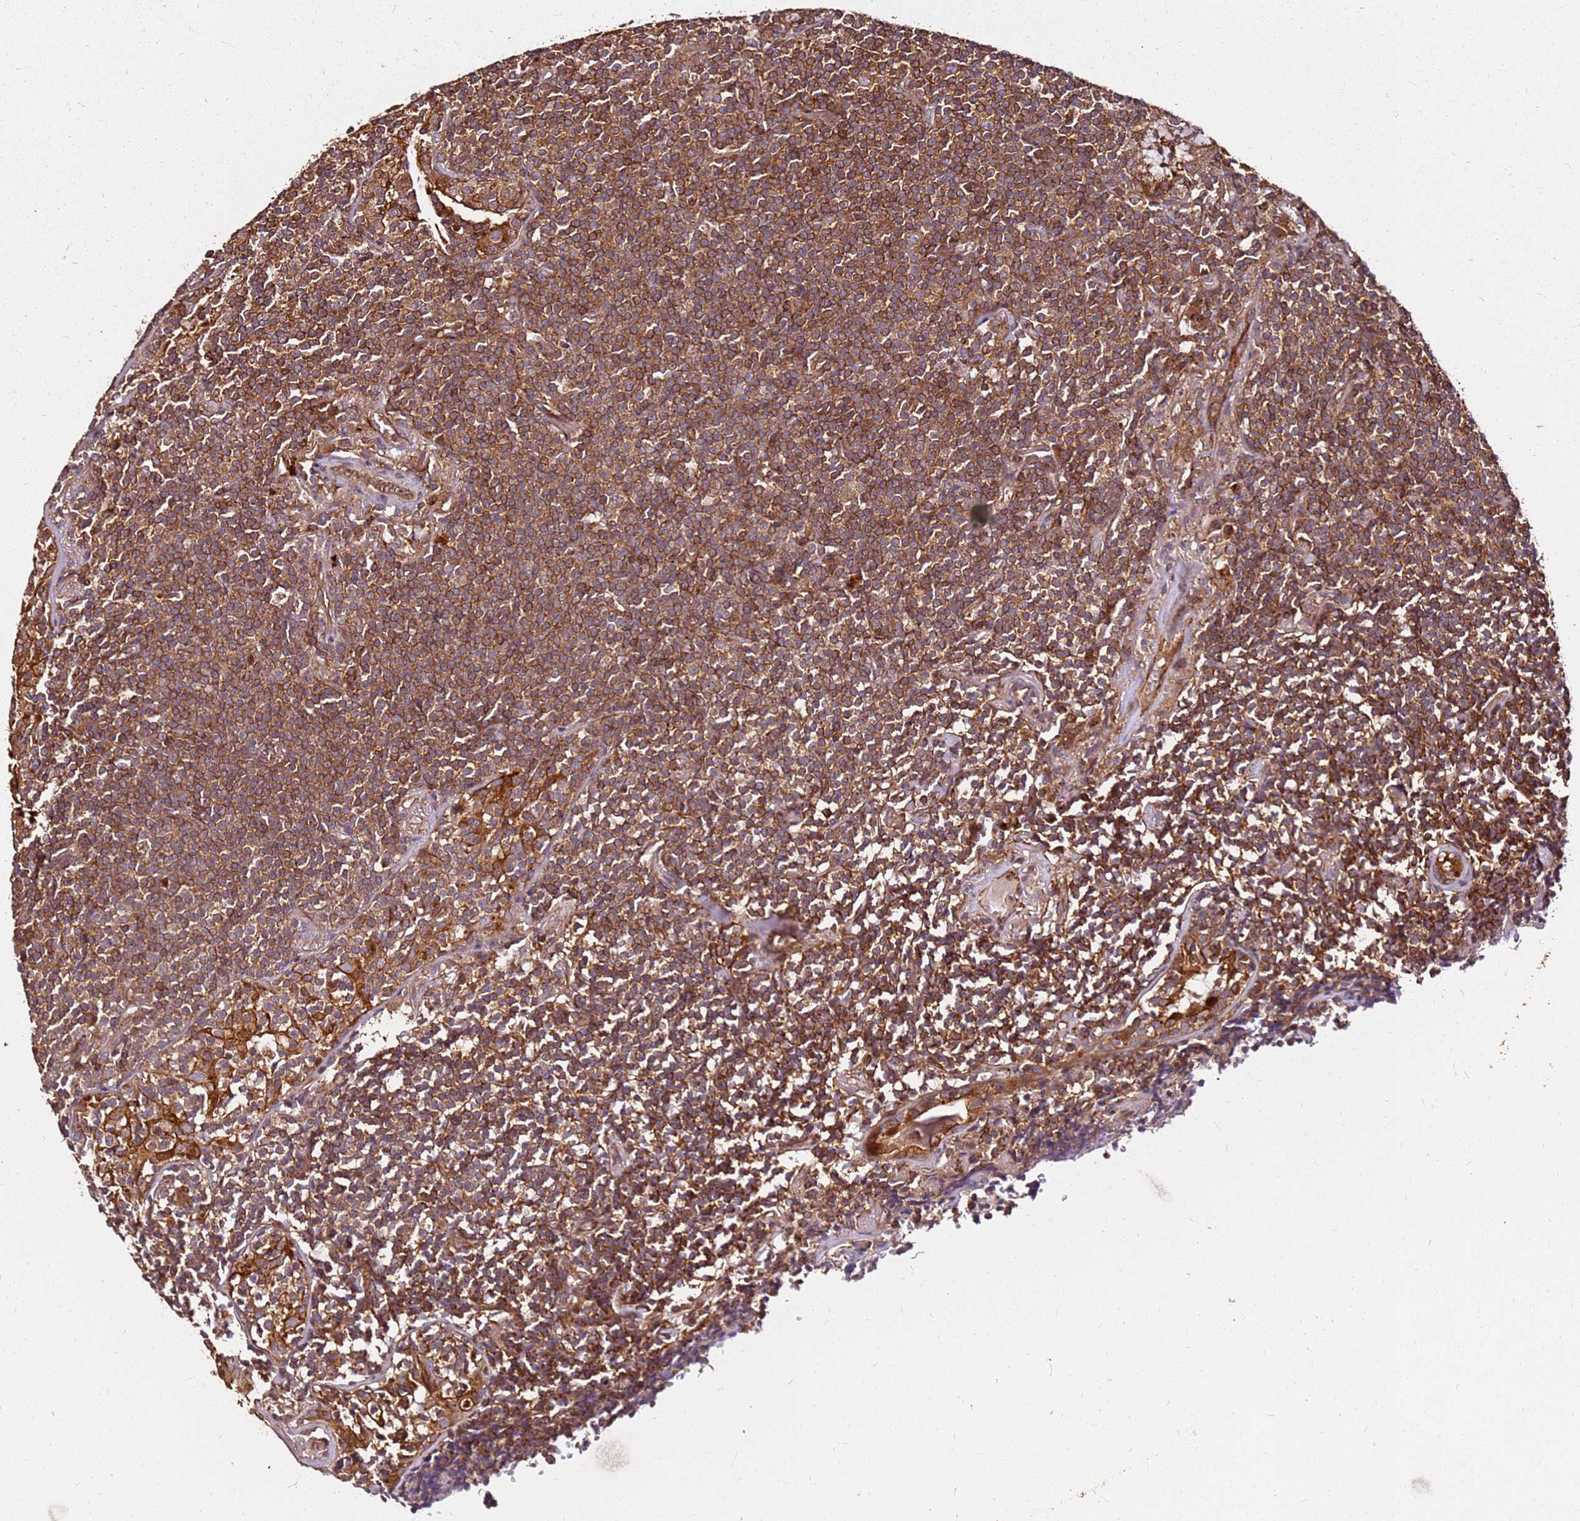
{"staining": {"intensity": "strong", "quantity": ">75%", "location": "cytoplasmic/membranous"}, "tissue": "lymphoma", "cell_type": "Tumor cells", "image_type": "cancer", "snomed": [{"axis": "morphology", "description": "Malignant lymphoma, non-Hodgkin's type, Low grade"}, {"axis": "topography", "description": "Lung"}], "caption": "A high-resolution image shows IHC staining of lymphoma, which shows strong cytoplasmic/membranous positivity in about >75% of tumor cells. (IHC, brightfield microscopy, high magnification).", "gene": "DVL3", "patient": {"sex": "female", "age": 71}}